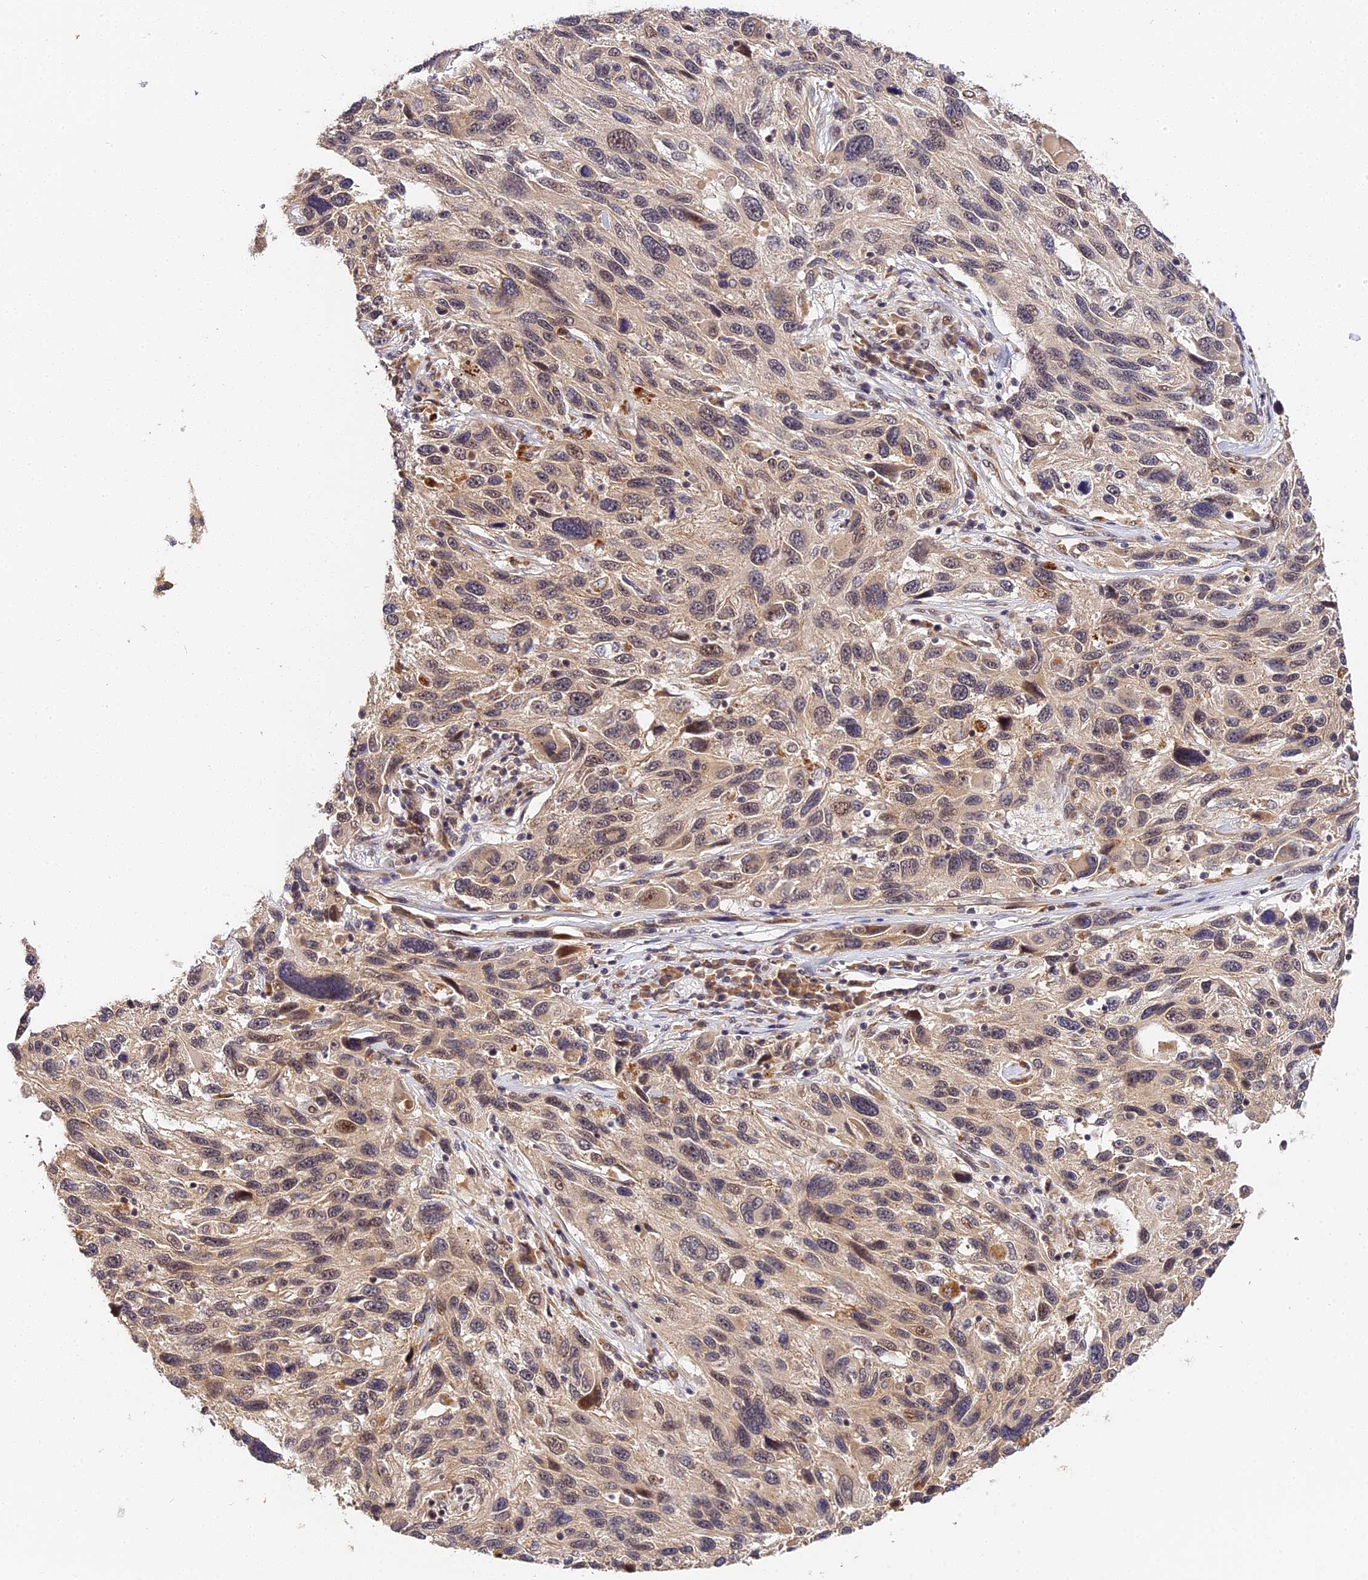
{"staining": {"intensity": "weak", "quantity": "<25%", "location": "nuclear"}, "tissue": "melanoma", "cell_type": "Tumor cells", "image_type": "cancer", "snomed": [{"axis": "morphology", "description": "Malignant melanoma, NOS"}, {"axis": "topography", "description": "Skin"}], "caption": "Immunohistochemical staining of malignant melanoma exhibits no significant positivity in tumor cells.", "gene": "IMPACT", "patient": {"sex": "male", "age": 53}}